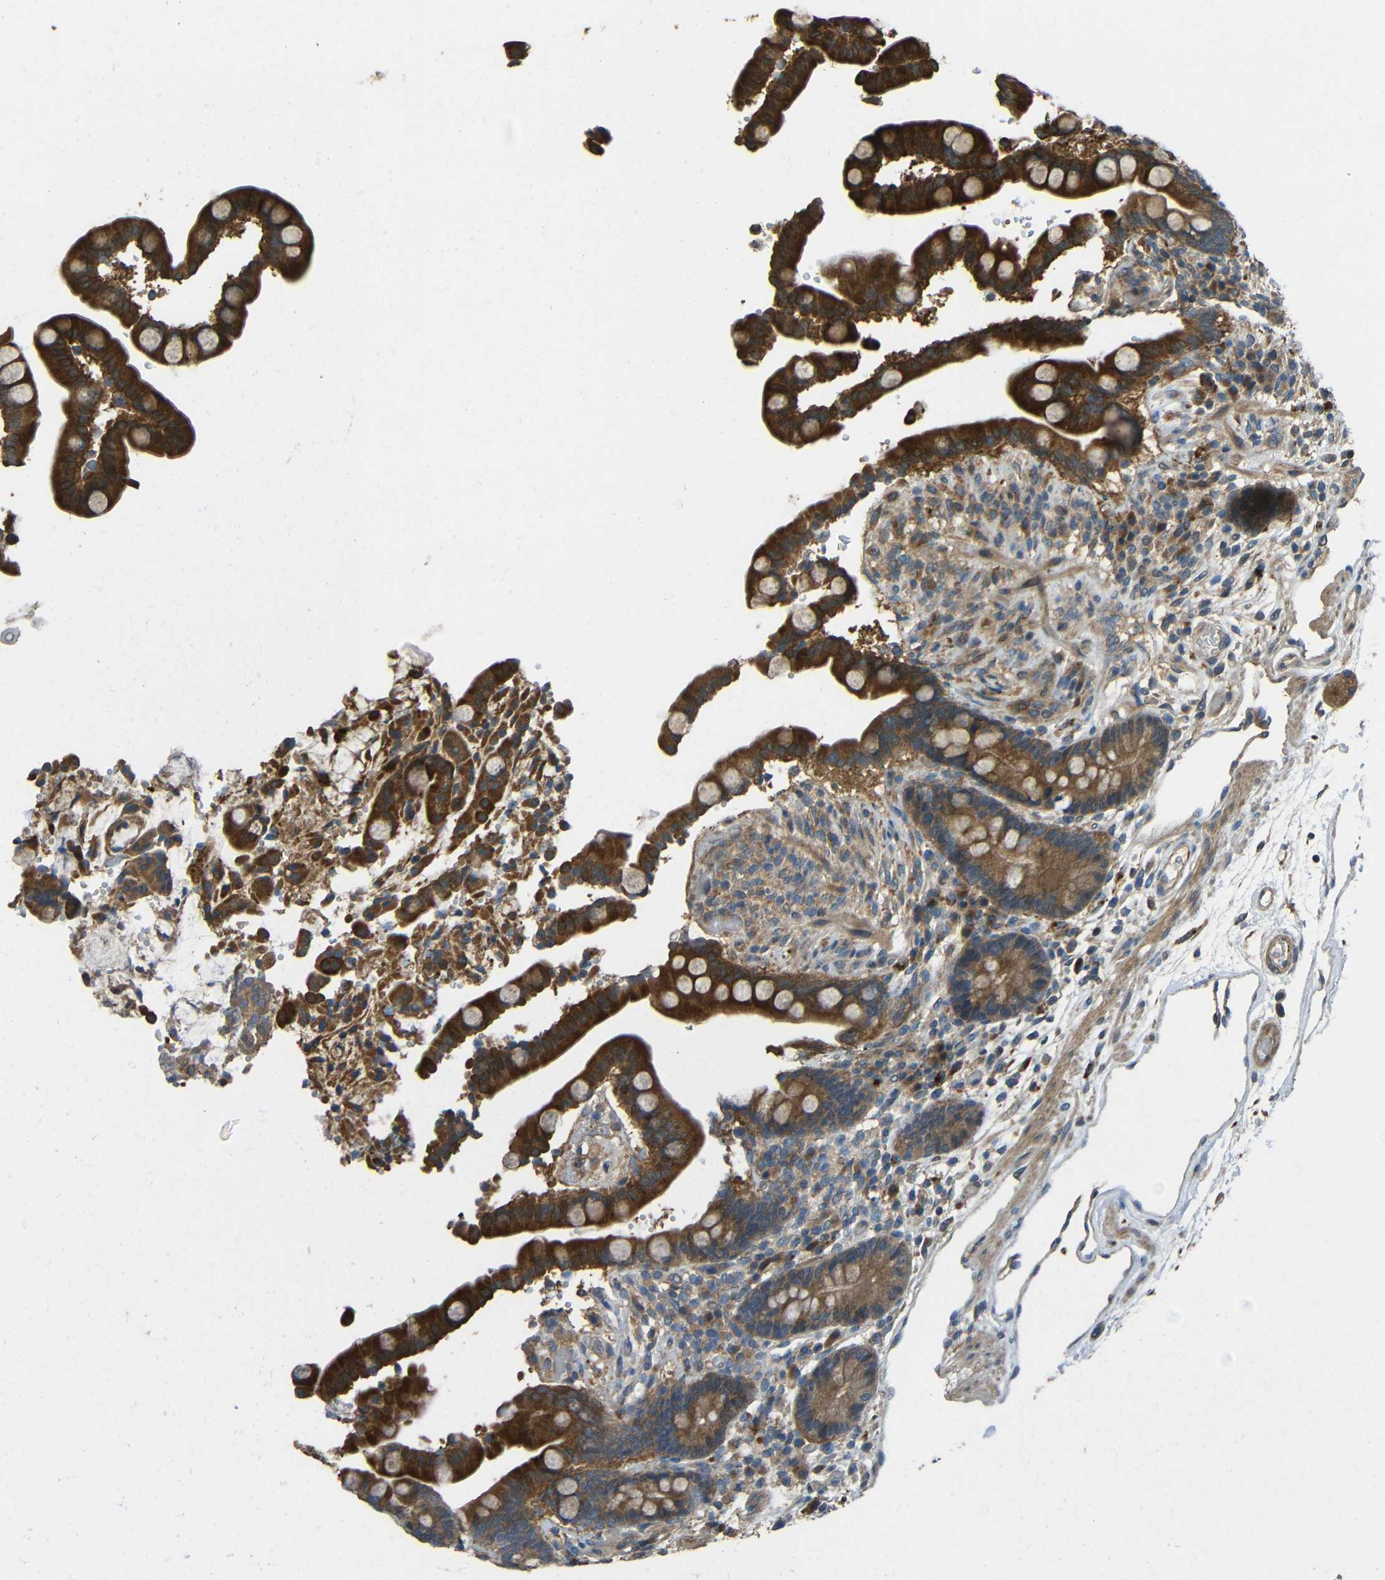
{"staining": {"intensity": "weak", "quantity": ">75%", "location": "cytoplasmic/membranous"}, "tissue": "colon", "cell_type": "Endothelial cells", "image_type": "normal", "snomed": [{"axis": "morphology", "description": "Normal tissue, NOS"}, {"axis": "topography", "description": "Colon"}], "caption": "Weak cytoplasmic/membranous protein expression is identified in about >75% of endothelial cells in colon. The protein of interest is shown in brown color, while the nuclei are stained blue.", "gene": "ACACA", "patient": {"sex": "male", "age": 73}}